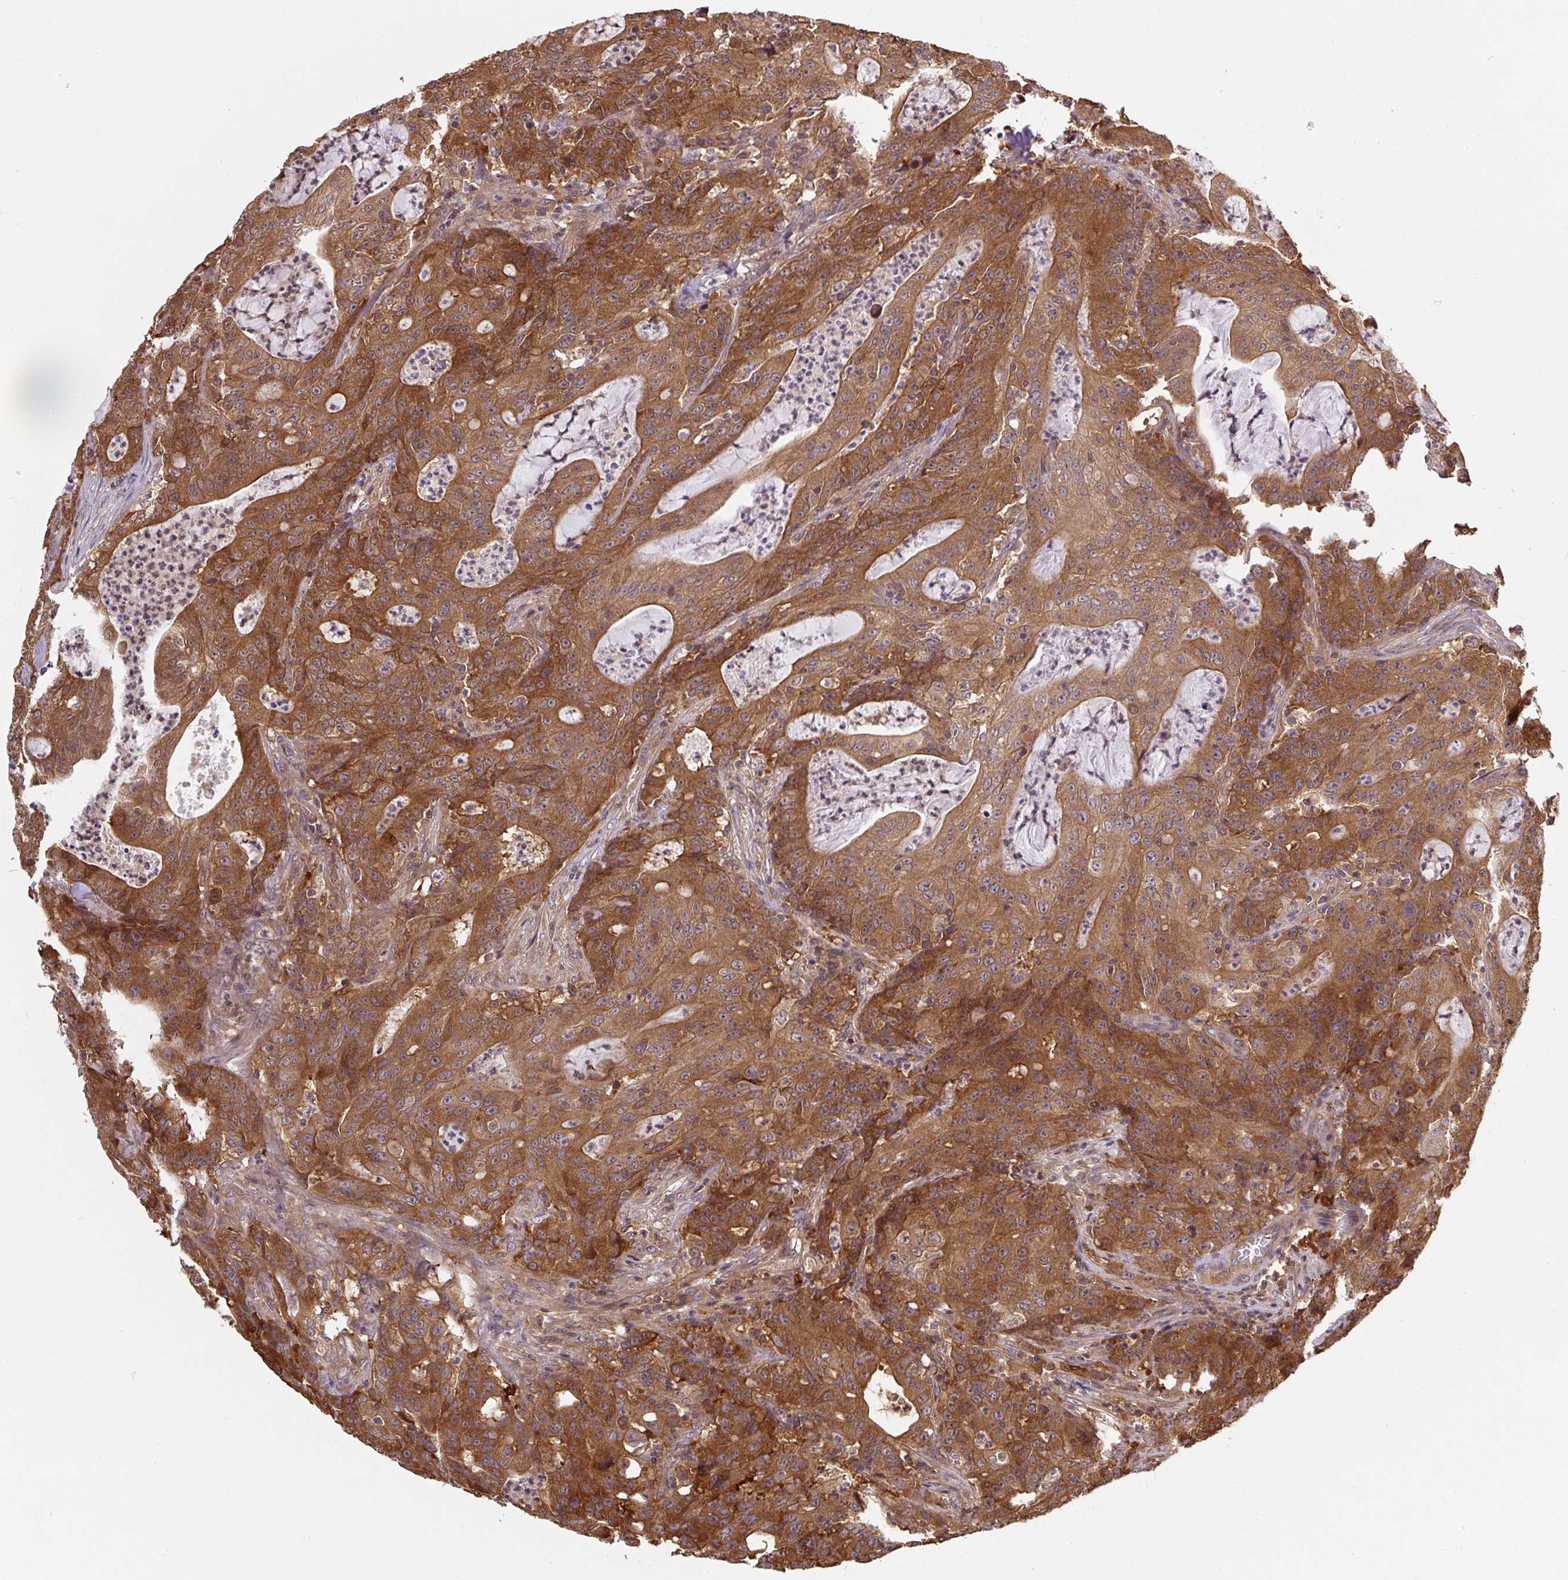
{"staining": {"intensity": "strong", "quantity": ">75%", "location": "cytoplasmic/membranous"}, "tissue": "colorectal cancer", "cell_type": "Tumor cells", "image_type": "cancer", "snomed": [{"axis": "morphology", "description": "Adenocarcinoma, NOS"}, {"axis": "topography", "description": "Colon"}], "caption": "A brown stain shows strong cytoplasmic/membranous expression of a protein in human adenocarcinoma (colorectal) tumor cells.", "gene": "ST13", "patient": {"sex": "male", "age": 83}}